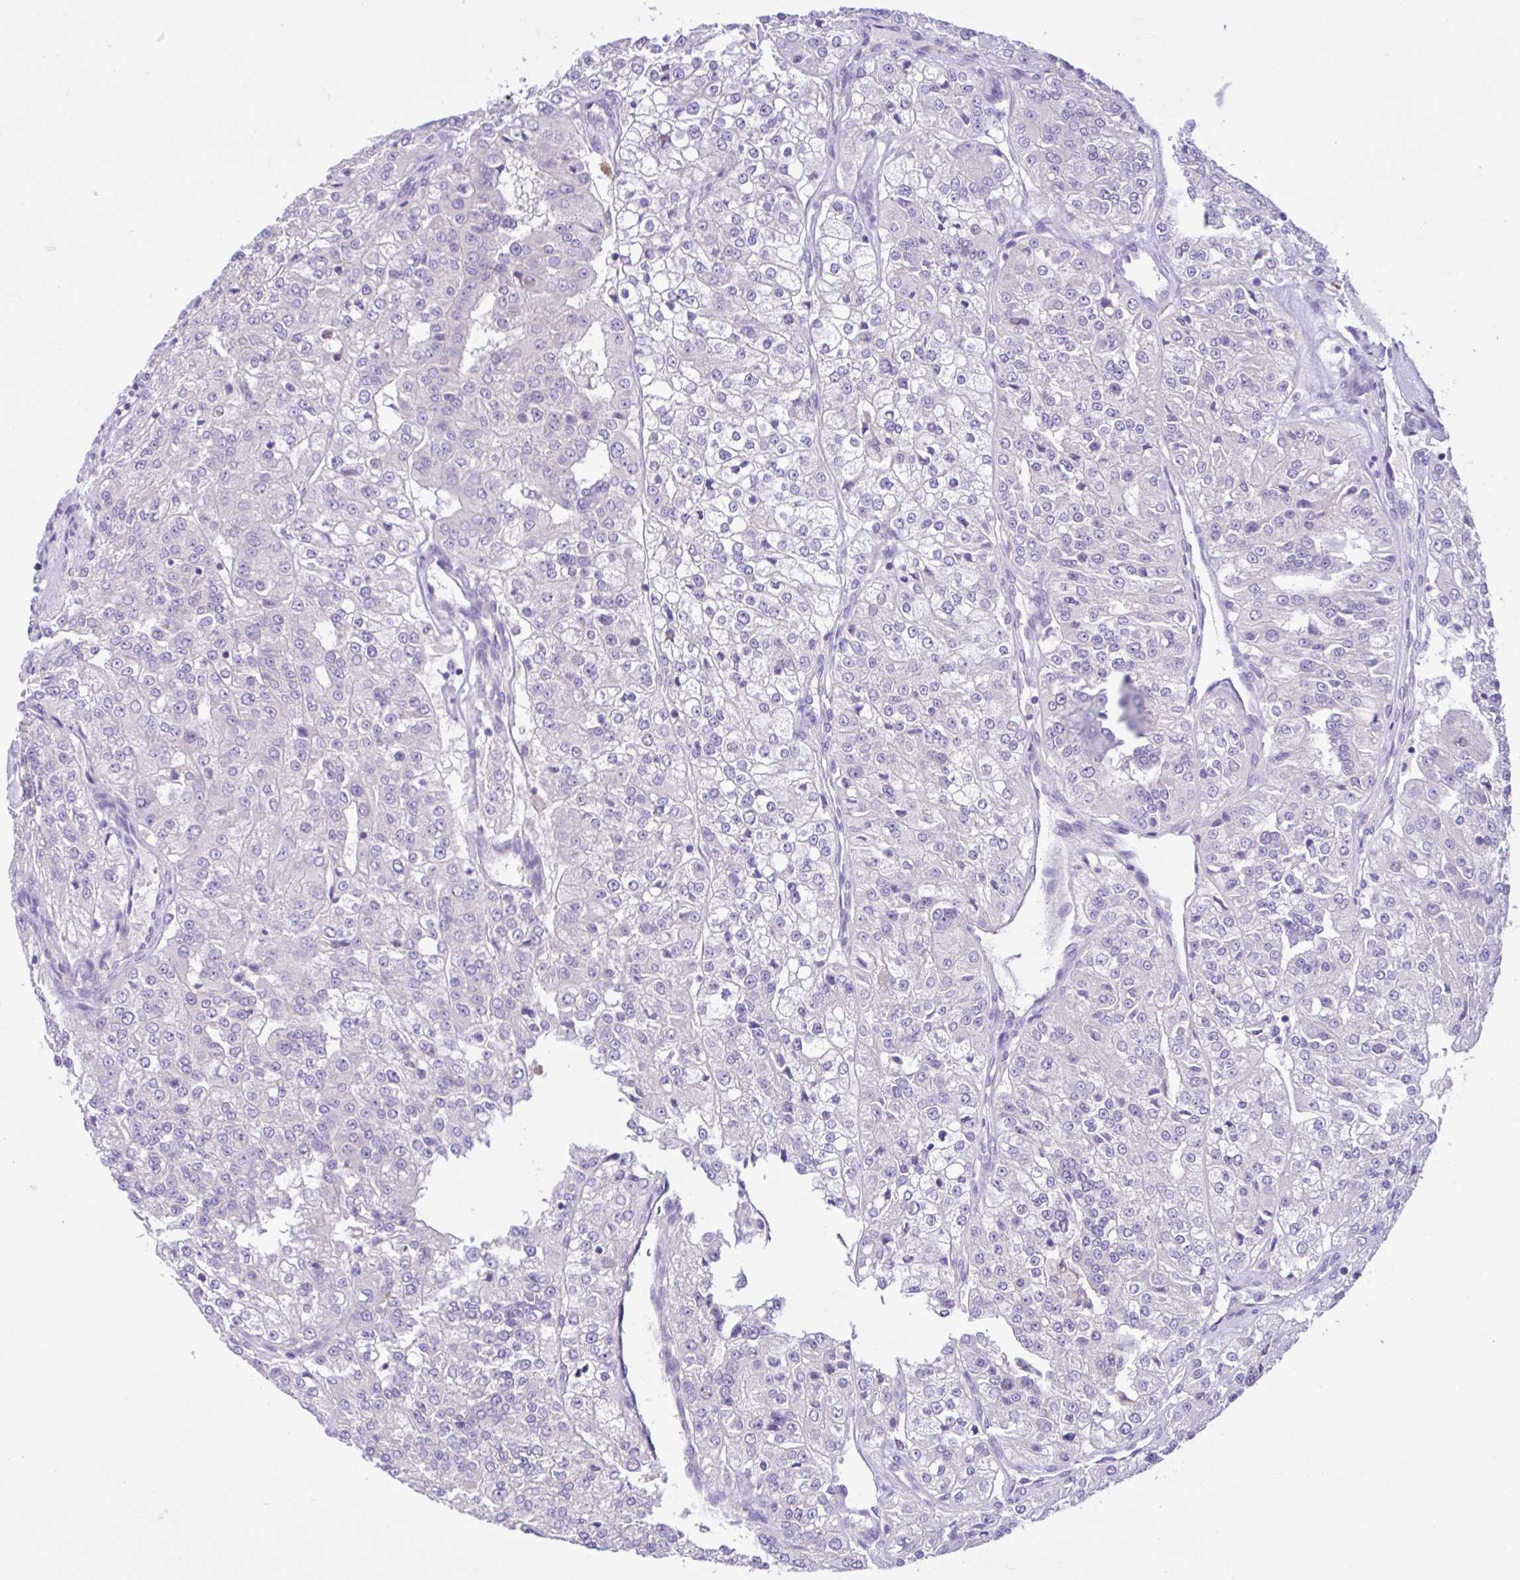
{"staining": {"intensity": "negative", "quantity": "none", "location": "none"}, "tissue": "renal cancer", "cell_type": "Tumor cells", "image_type": "cancer", "snomed": [{"axis": "morphology", "description": "Adenocarcinoma, NOS"}, {"axis": "topography", "description": "Kidney"}], "caption": "The immunohistochemistry (IHC) histopathology image has no significant positivity in tumor cells of renal cancer (adenocarcinoma) tissue.", "gene": "ANO4", "patient": {"sex": "female", "age": 63}}